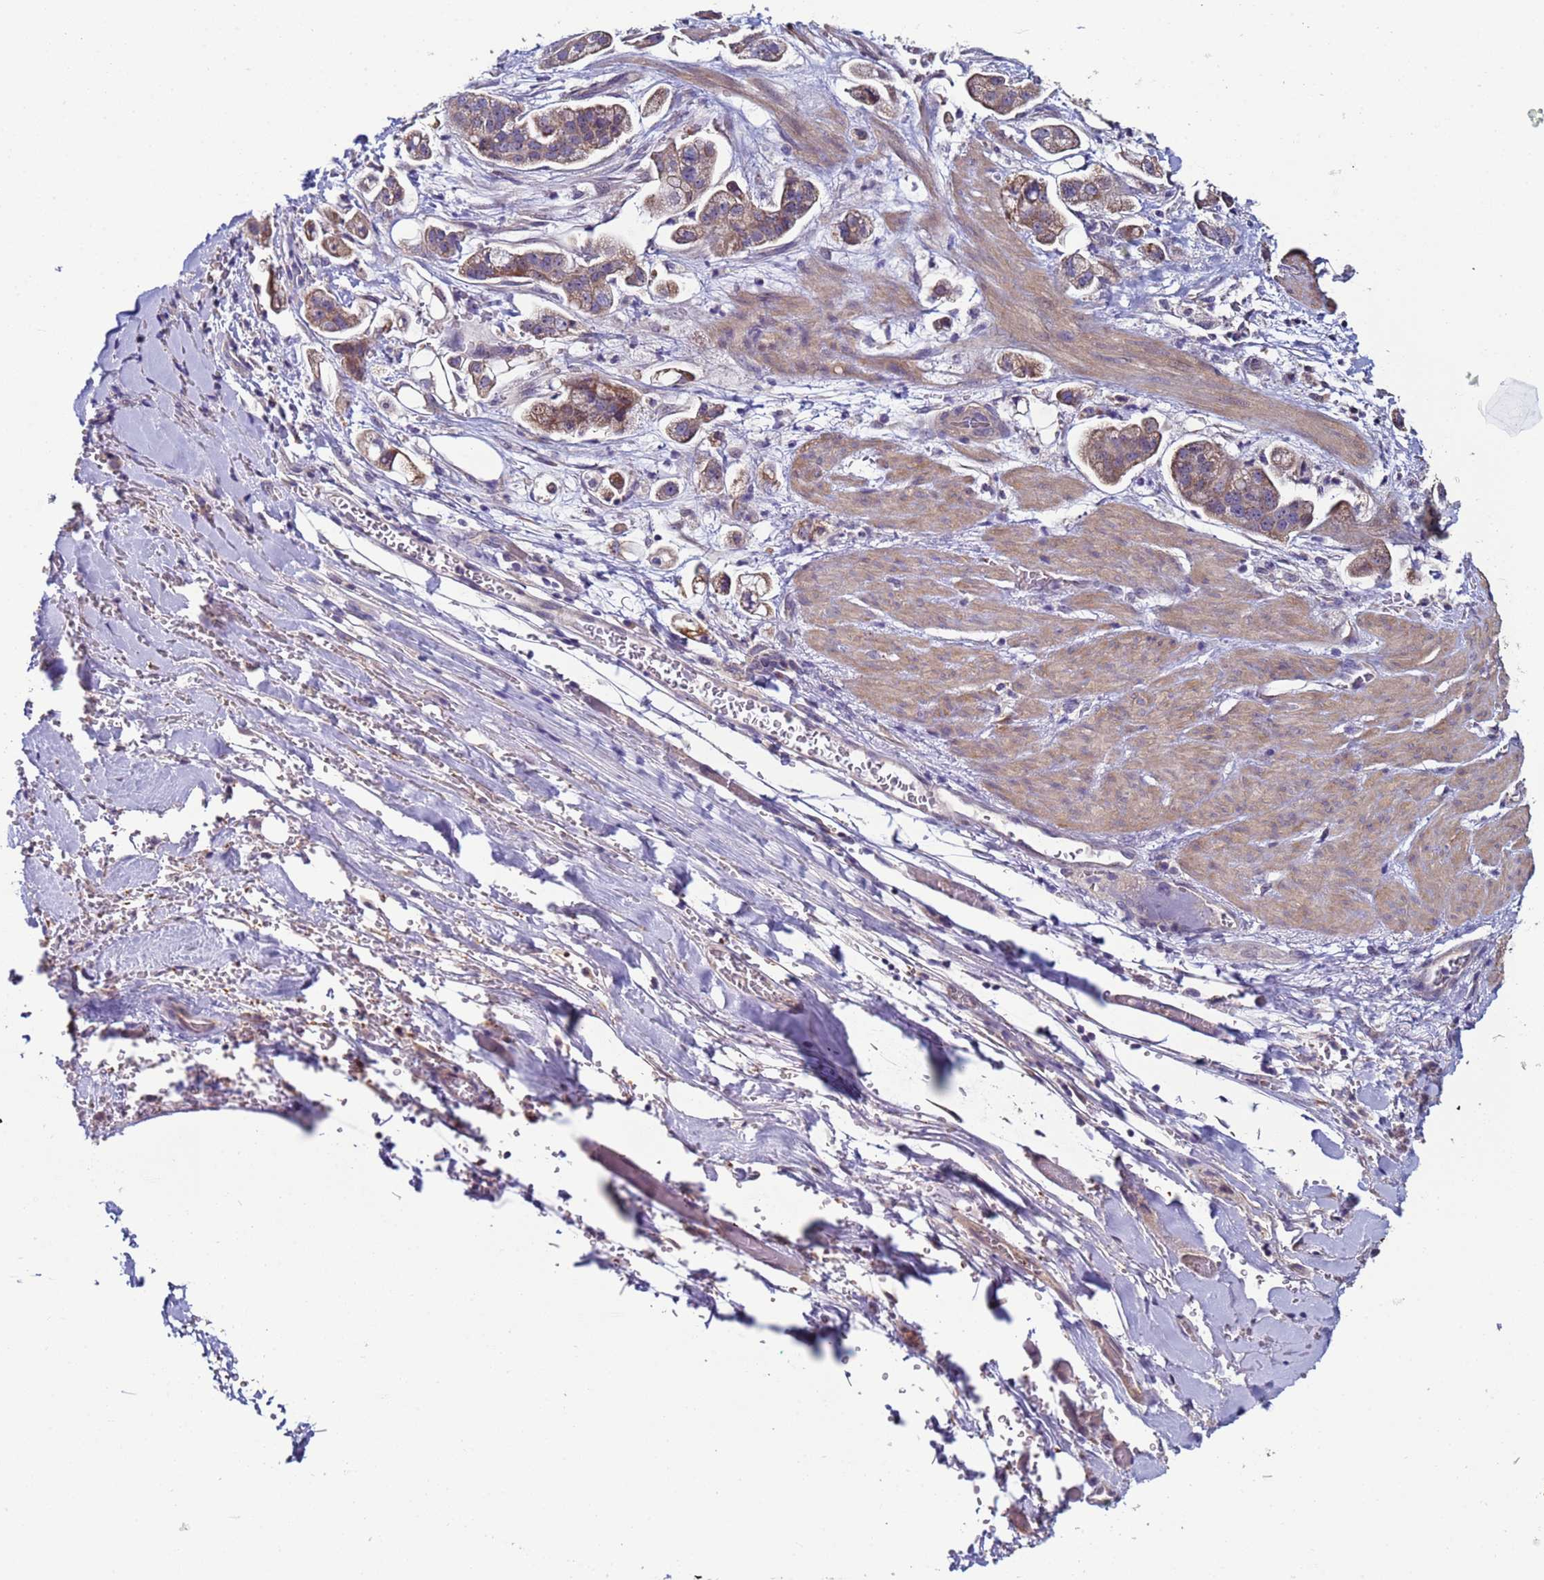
{"staining": {"intensity": "moderate", "quantity": ">75%", "location": "cytoplasmic/membranous"}, "tissue": "stomach cancer", "cell_type": "Tumor cells", "image_type": "cancer", "snomed": [{"axis": "morphology", "description": "Adenocarcinoma, NOS"}, {"axis": "topography", "description": "Stomach"}], "caption": "Approximately >75% of tumor cells in human stomach cancer show moderate cytoplasmic/membranous protein staining as visualized by brown immunohistochemical staining.", "gene": "CLHC1", "patient": {"sex": "male", "age": 62}}